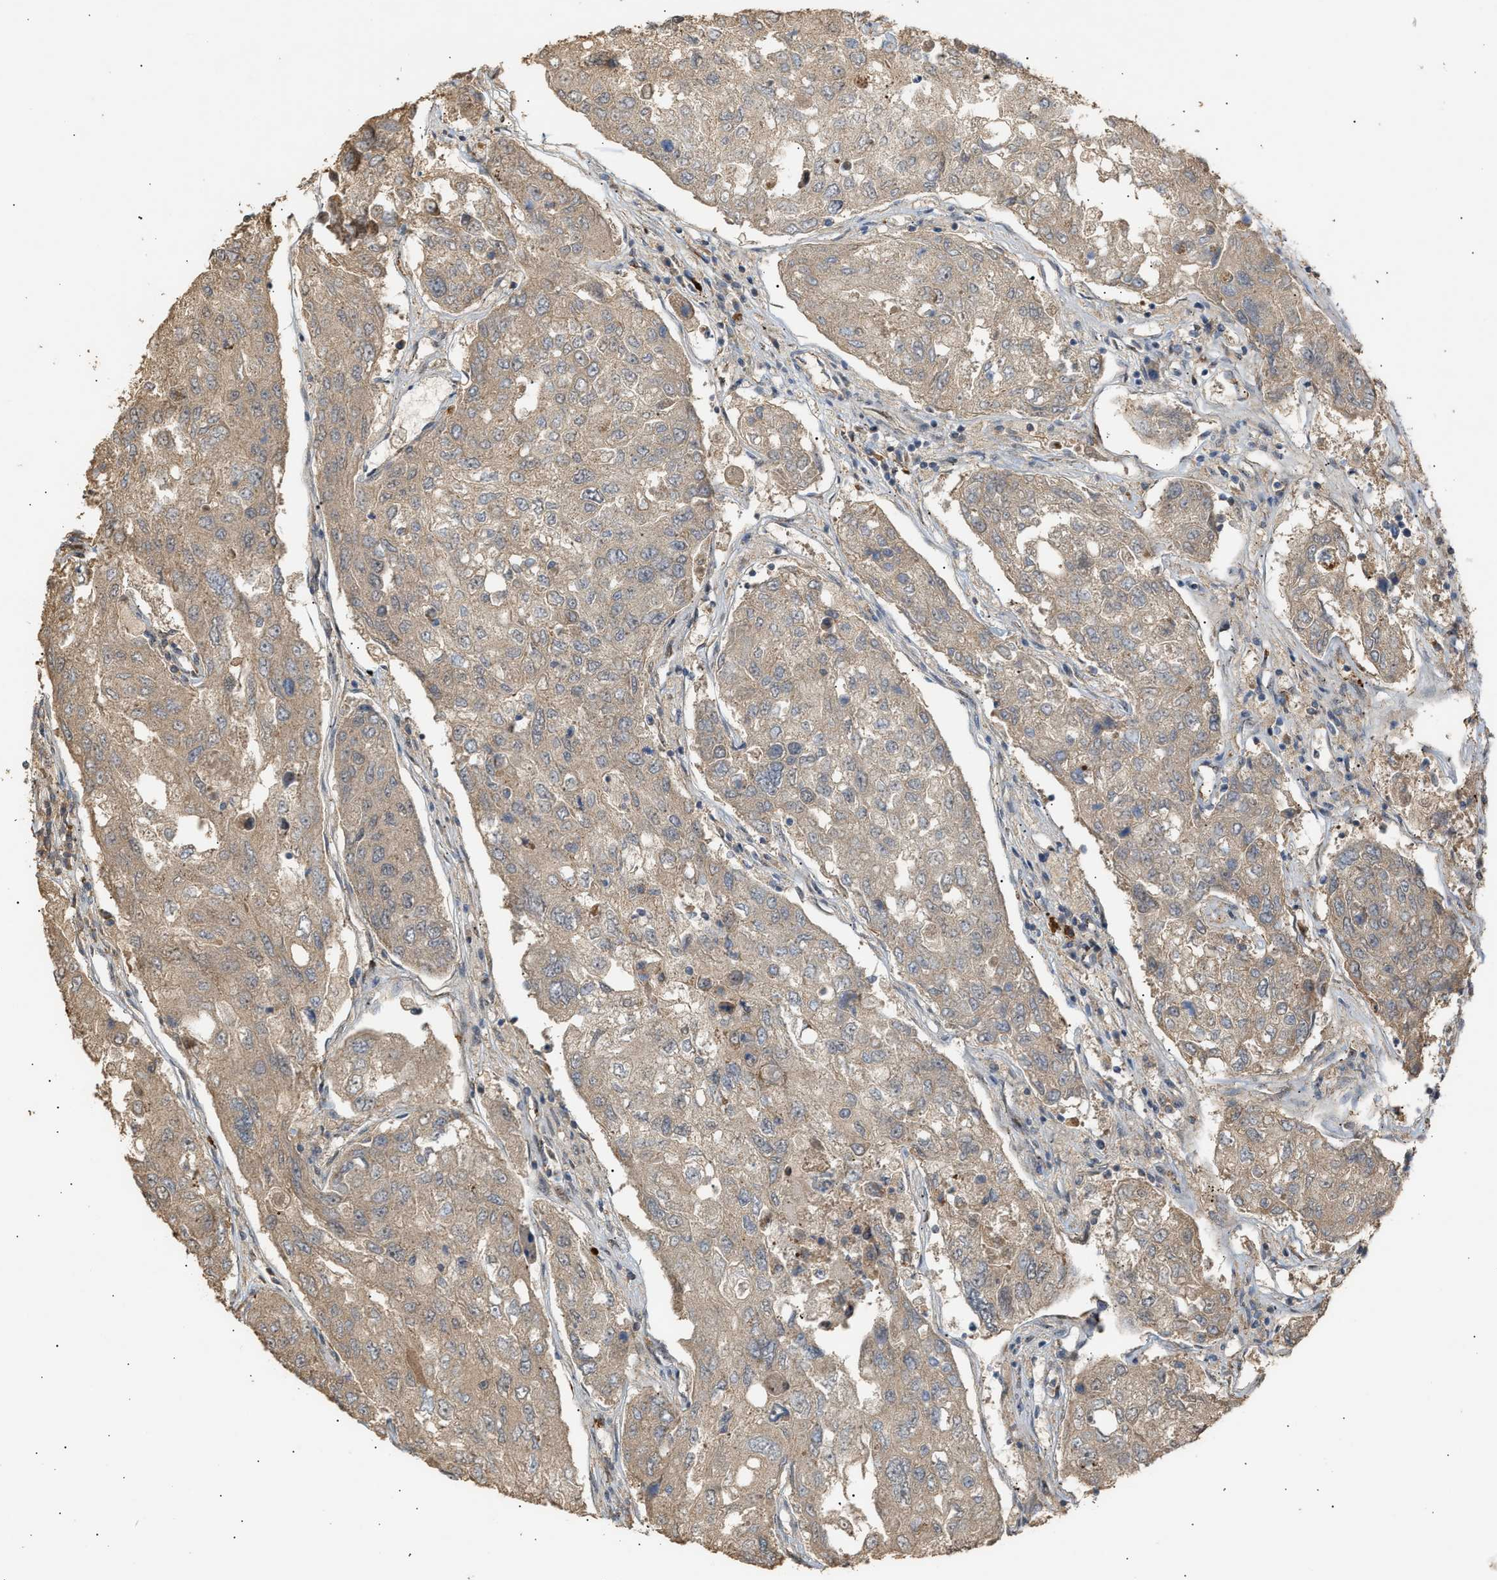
{"staining": {"intensity": "weak", "quantity": ">75%", "location": "cytoplasmic/membranous"}, "tissue": "urothelial cancer", "cell_type": "Tumor cells", "image_type": "cancer", "snomed": [{"axis": "morphology", "description": "Urothelial carcinoma, High grade"}, {"axis": "topography", "description": "Lymph node"}, {"axis": "topography", "description": "Urinary bladder"}], "caption": "IHC micrograph of human urothelial cancer stained for a protein (brown), which shows low levels of weak cytoplasmic/membranous staining in about >75% of tumor cells.", "gene": "ZFAND5", "patient": {"sex": "male", "age": 51}}